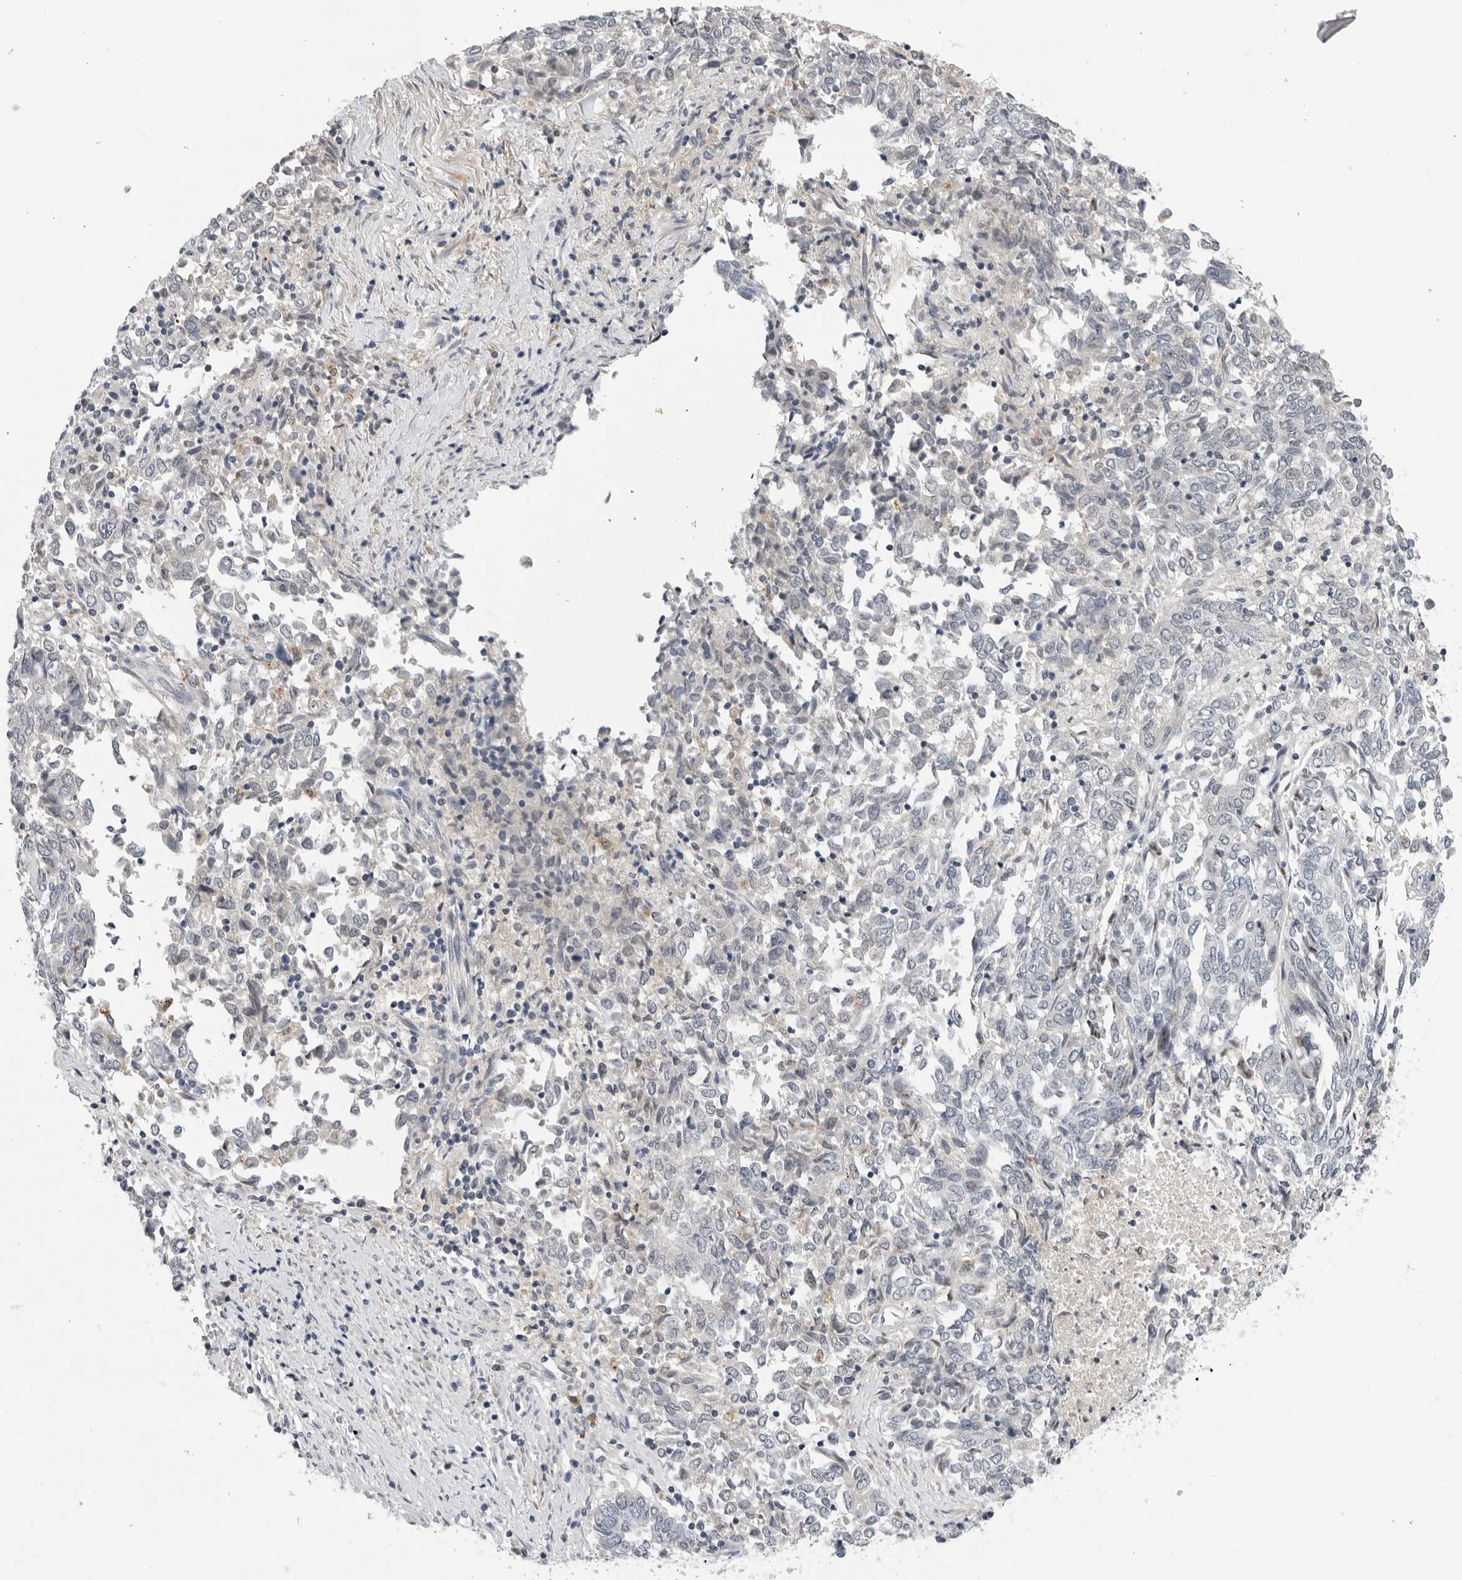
{"staining": {"intensity": "negative", "quantity": "none", "location": "none"}, "tissue": "endometrial cancer", "cell_type": "Tumor cells", "image_type": "cancer", "snomed": [{"axis": "morphology", "description": "Adenocarcinoma, NOS"}, {"axis": "topography", "description": "Endometrium"}], "caption": "High power microscopy histopathology image of an immunohistochemistry (IHC) image of endometrial adenocarcinoma, revealing no significant positivity in tumor cells.", "gene": "ZNF502", "patient": {"sex": "female", "age": 80}}